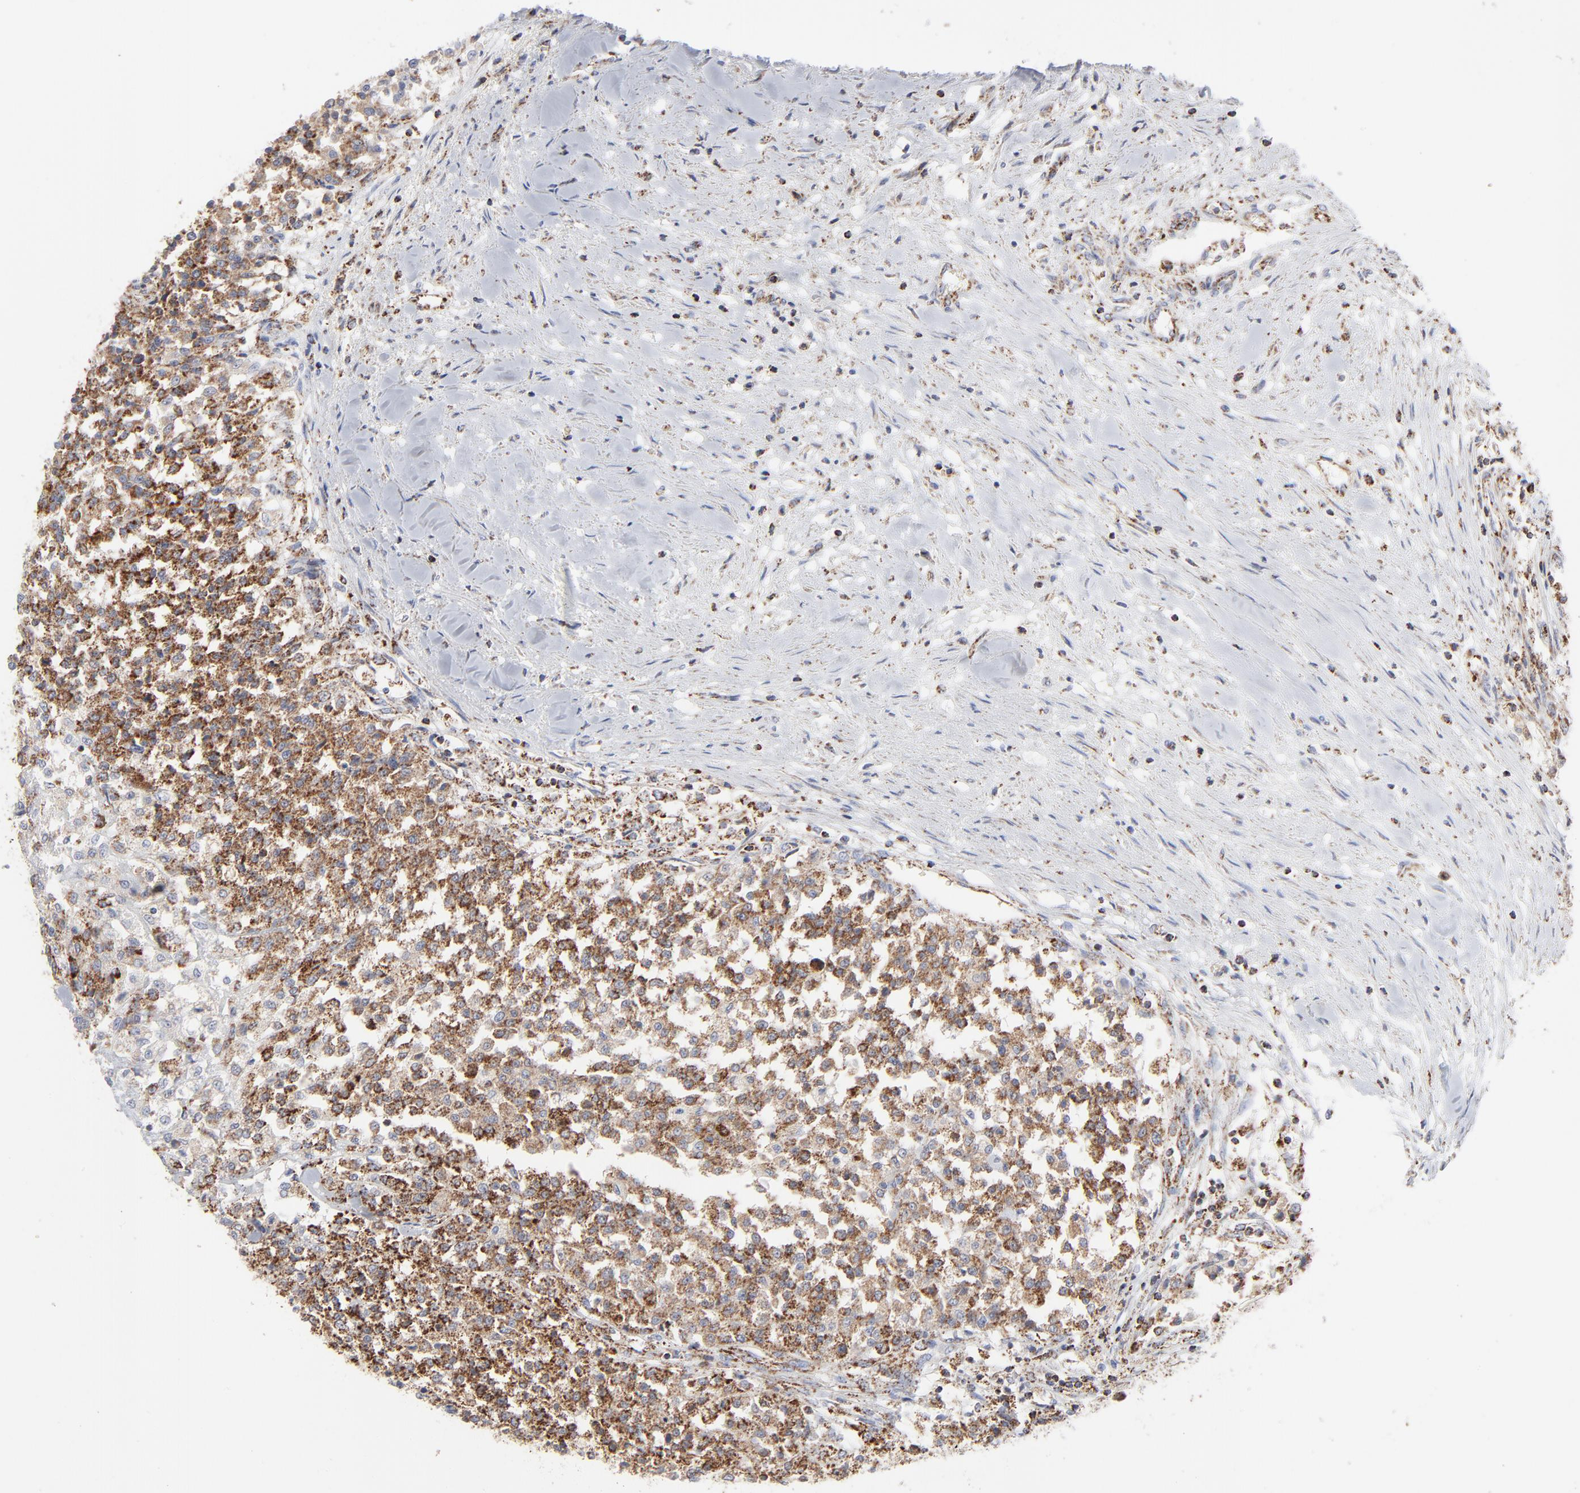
{"staining": {"intensity": "strong", "quantity": ">75%", "location": "cytoplasmic/membranous"}, "tissue": "testis cancer", "cell_type": "Tumor cells", "image_type": "cancer", "snomed": [{"axis": "morphology", "description": "Seminoma, NOS"}, {"axis": "topography", "description": "Testis"}], "caption": "Strong cytoplasmic/membranous staining for a protein is seen in approximately >75% of tumor cells of seminoma (testis) using IHC.", "gene": "ASB3", "patient": {"sex": "male", "age": 59}}